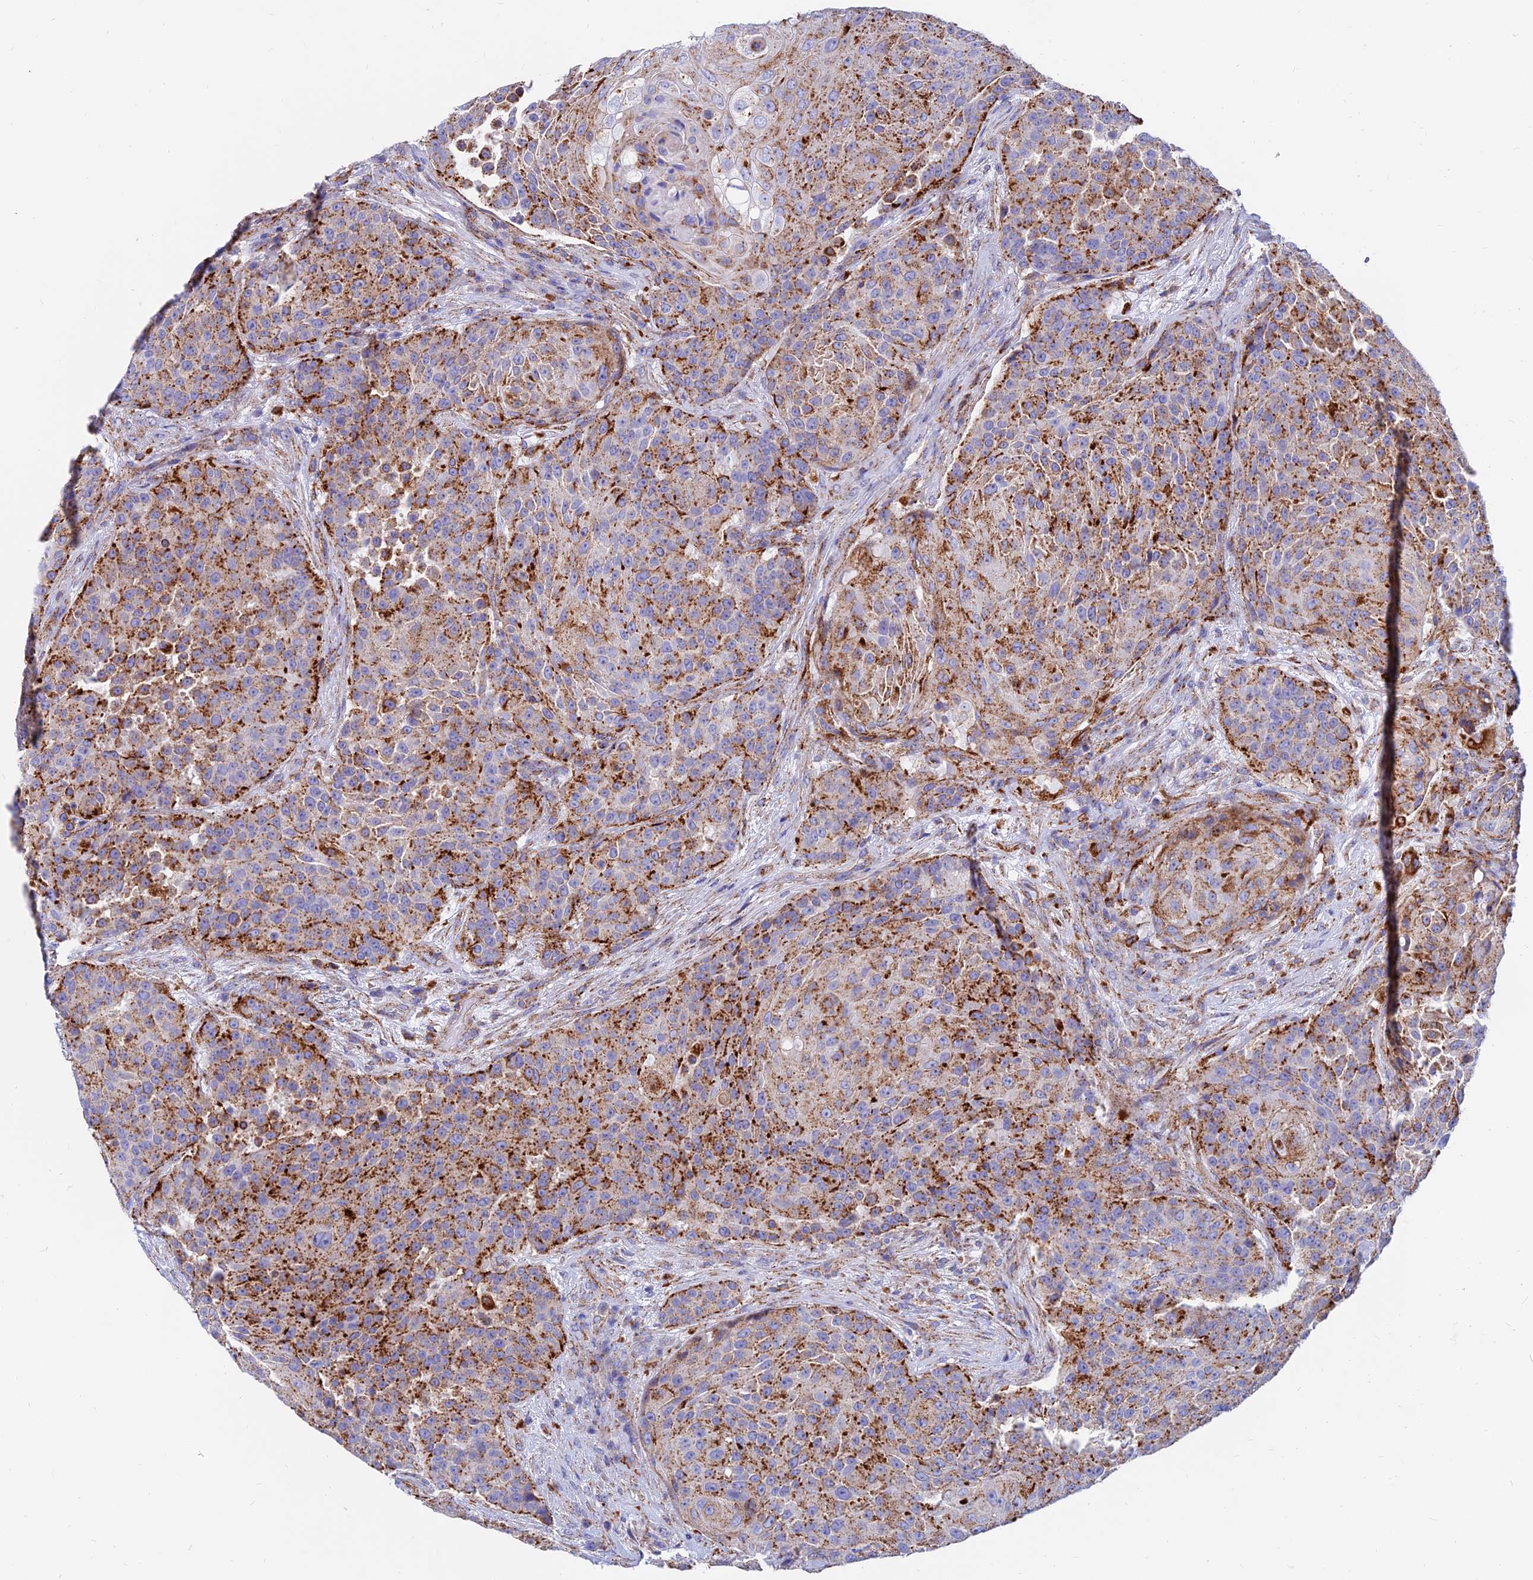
{"staining": {"intensity": "strong", "quantity": "25%-75%", "location": "cytoplasmic/membranous"}, "tissue": "urothelial cancer", "cell_type": "Tumor cells", "image_type": "cancer", "snomed": [{"axis": "morphology", "description": "Urothelial carcinoma, High grade"}, {"axis": "topography", "description": "Urinary bladder"}], "caption": "Approximately 25%-75% of tumor cells in urothelial carcinoma (high-grade) reveal strong cytoplasmic/membranous protein positivity as visualized by brown immunohistochemical staining.", "gene": "SPNS1", "patient": {"sex": "female", "age": 63}}